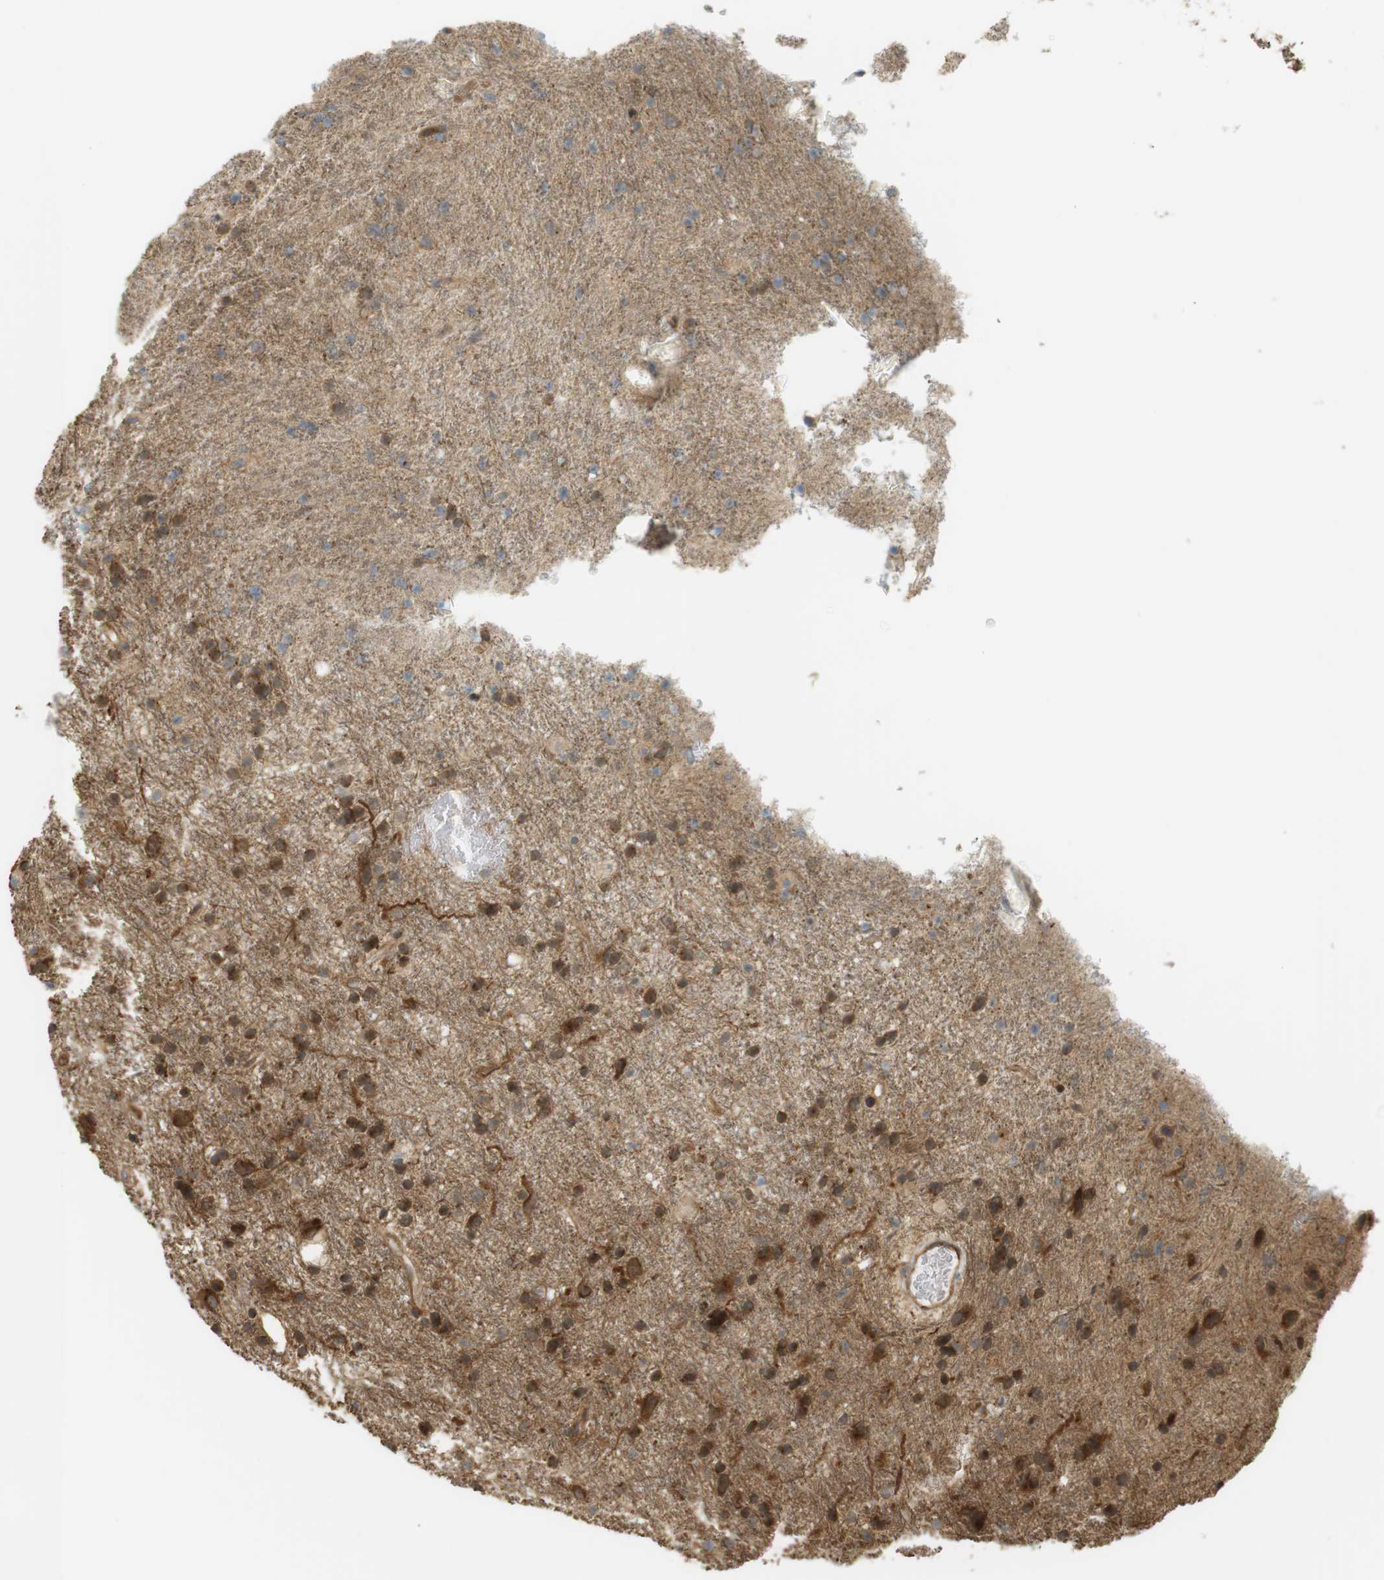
{"staining": {"intensity": "strong", "quantity": "25%-75%", "location": "cytoplasmic/membranous,nuclear"}, "tissue": "glioma", "cell_type": "Tumor cells", "image_type": "cancer", "snomed": [{"axis": "morphology", "description": "Glioma, malignant, Low grade"}, {"axis": "topography", "description": "Brain"}], "caption": "This is a micrograph of immunohistochemistry (IHC) staining of glioma, which shows strong staining in the cytoplasmic/membranous and nuclear of tumor cells.", "gene": "PA2G4", "patient": {"sex": "male", "age": 77}}